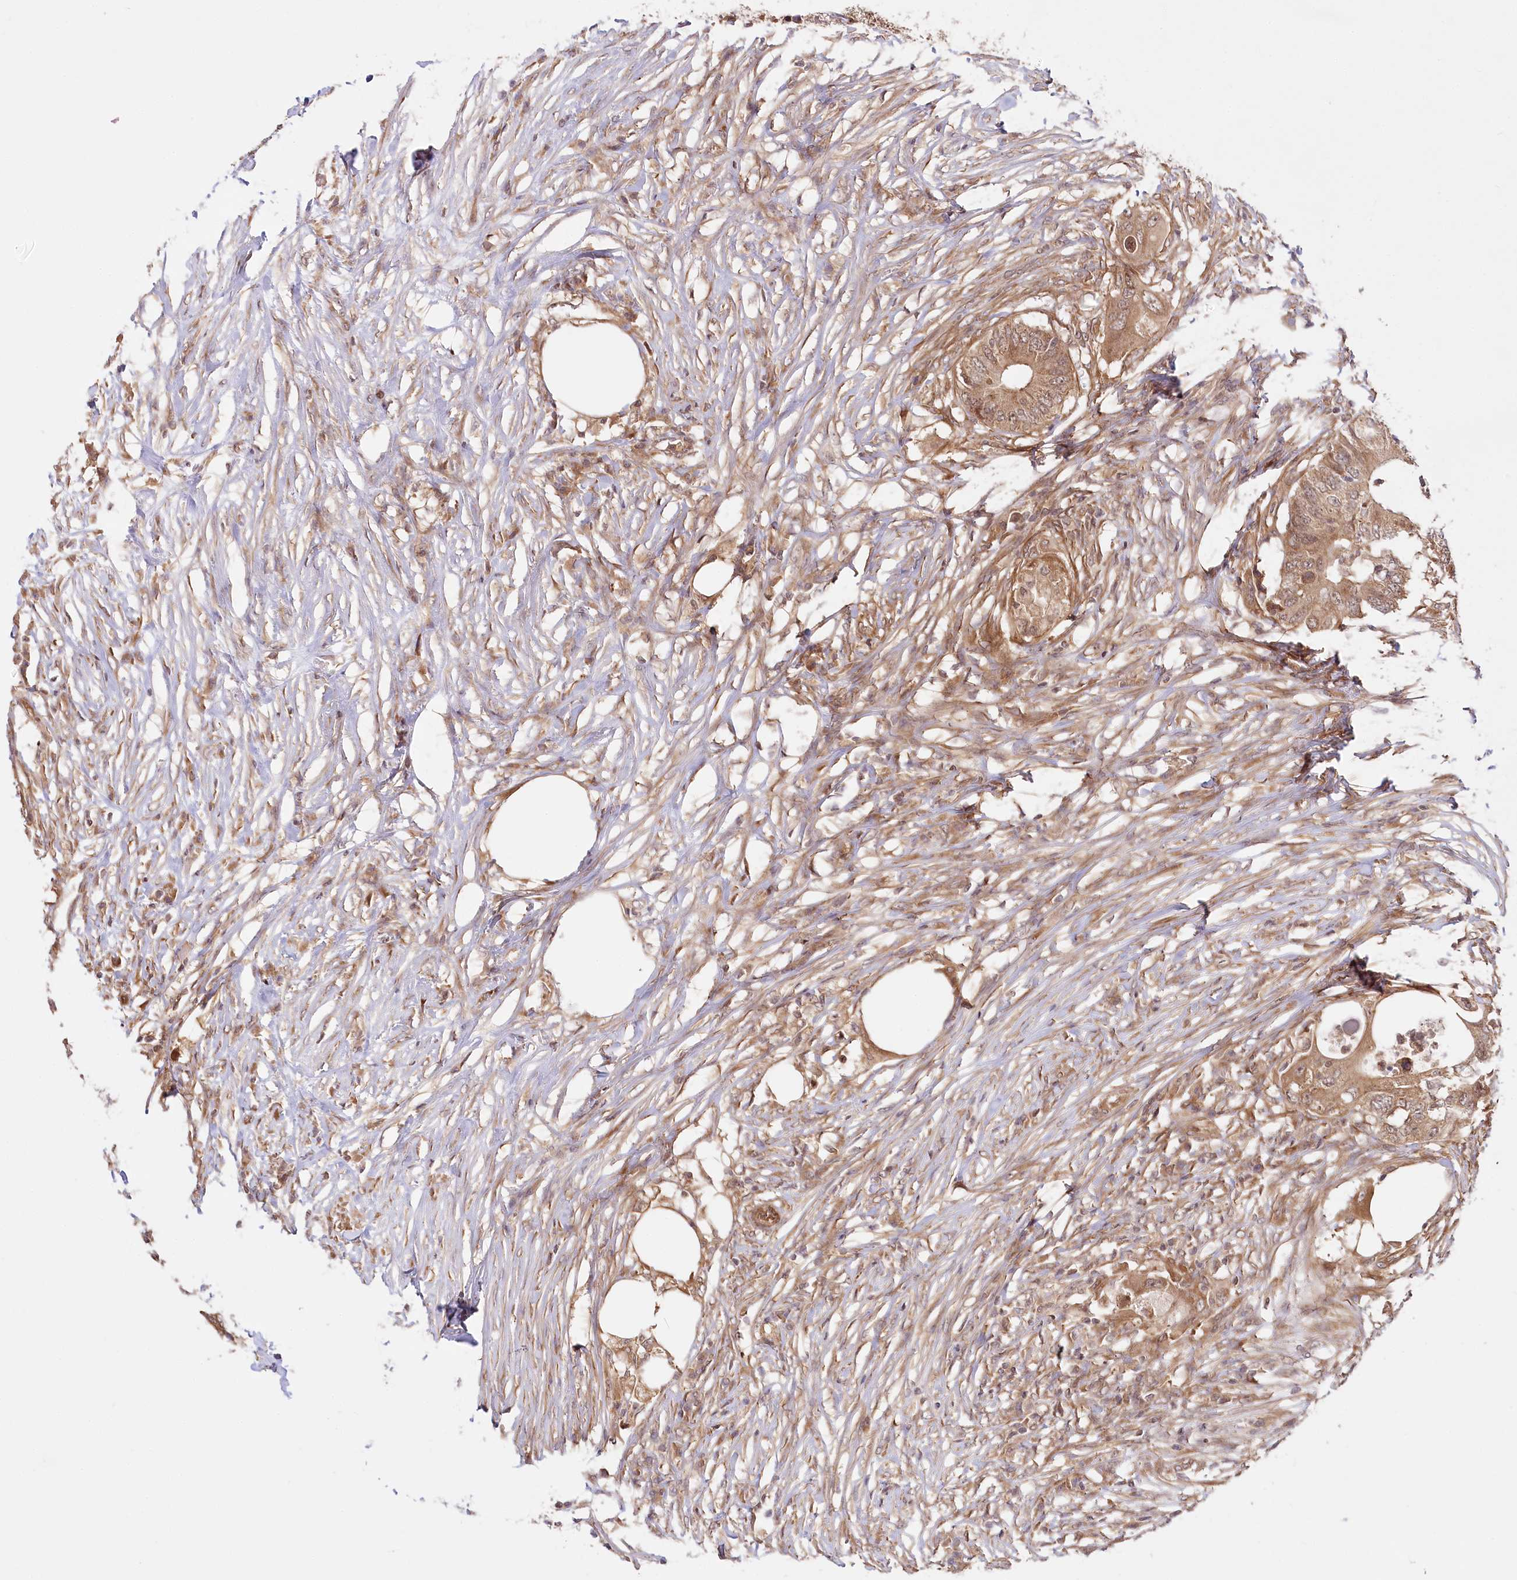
{"staining": {"intensity": "moderate", "quantity": ">75%", "location": "cytoplasmic/membranous"}, "tissue": "colorectal cancer", "cell_type": "Tumor cells", "image_type": "cancer", "snomed": [{"axis": "morphology", "description": "Adenocarcinoma, NOS"}, {"axis": "topography", "description": "Colon"}], "caption": "Protein staining of adenocarcinoma (colorectal) tissue exhibits moderate cytoplasmic/membranous staining in about >75% of tumor cells.", "gene": "CEP70", "patient": {"sex": "male", "age": 71}}